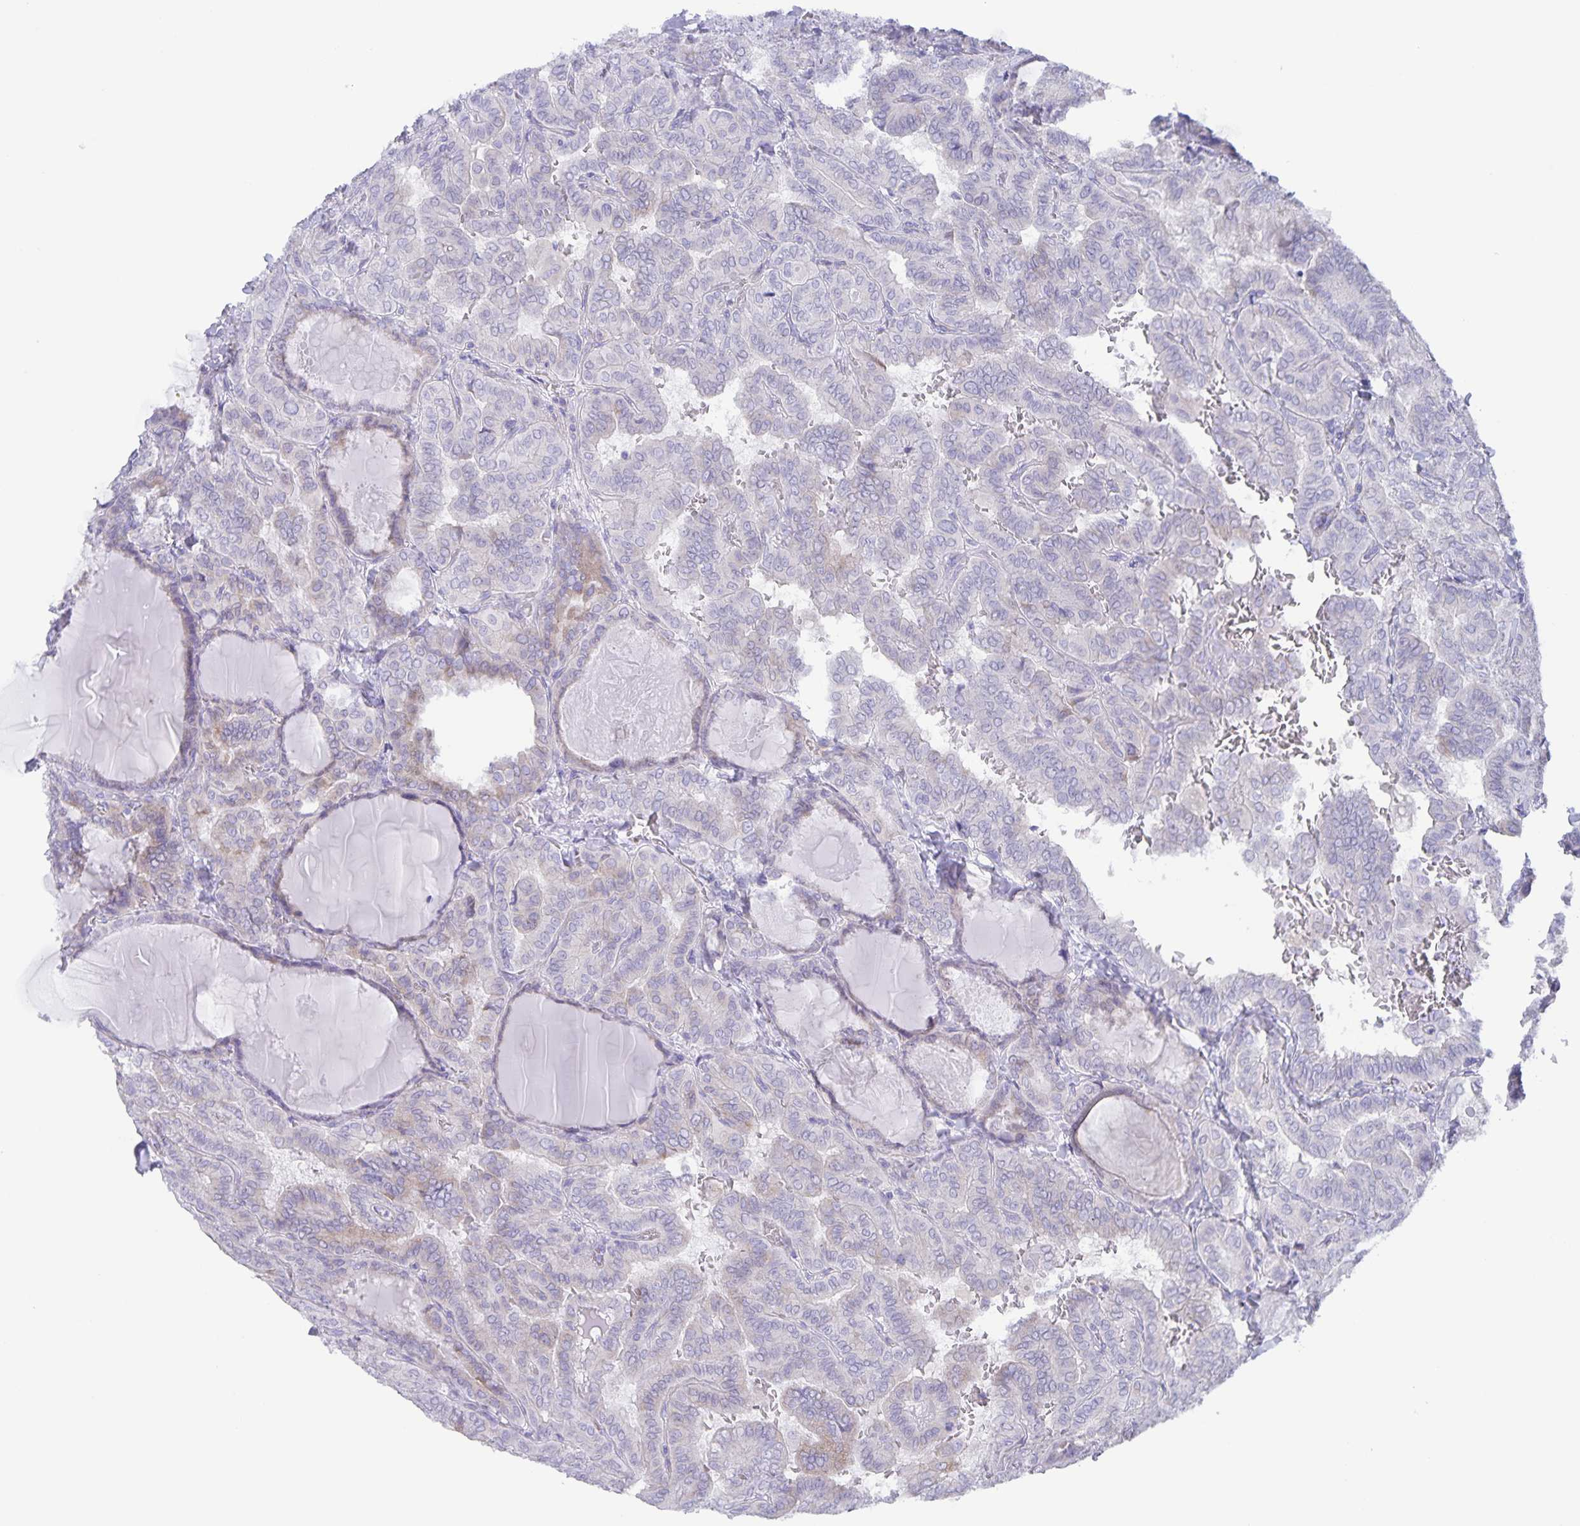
{"staining": {"intensity": "weak", "quantity": "<25%", "location": "cytoplasmic/membranous"}, "tissue": "thyroid cancer", "cell_type": "Tumor cells", "image_type": "cancer", "snomed": [{"axis": "morphology", "description": "Papillary adenocarcinoma, NOS"}, {"axis": "topography", "description": "Thyroid gland"}], "caption": "Human thyroid cancer (papillary adenocarcinoma) stained for a protein using immunohistochemistry shows no positivity in tumor cells.", "gene": "AQP4", "patient": {"sex": "female", "age": 46}}